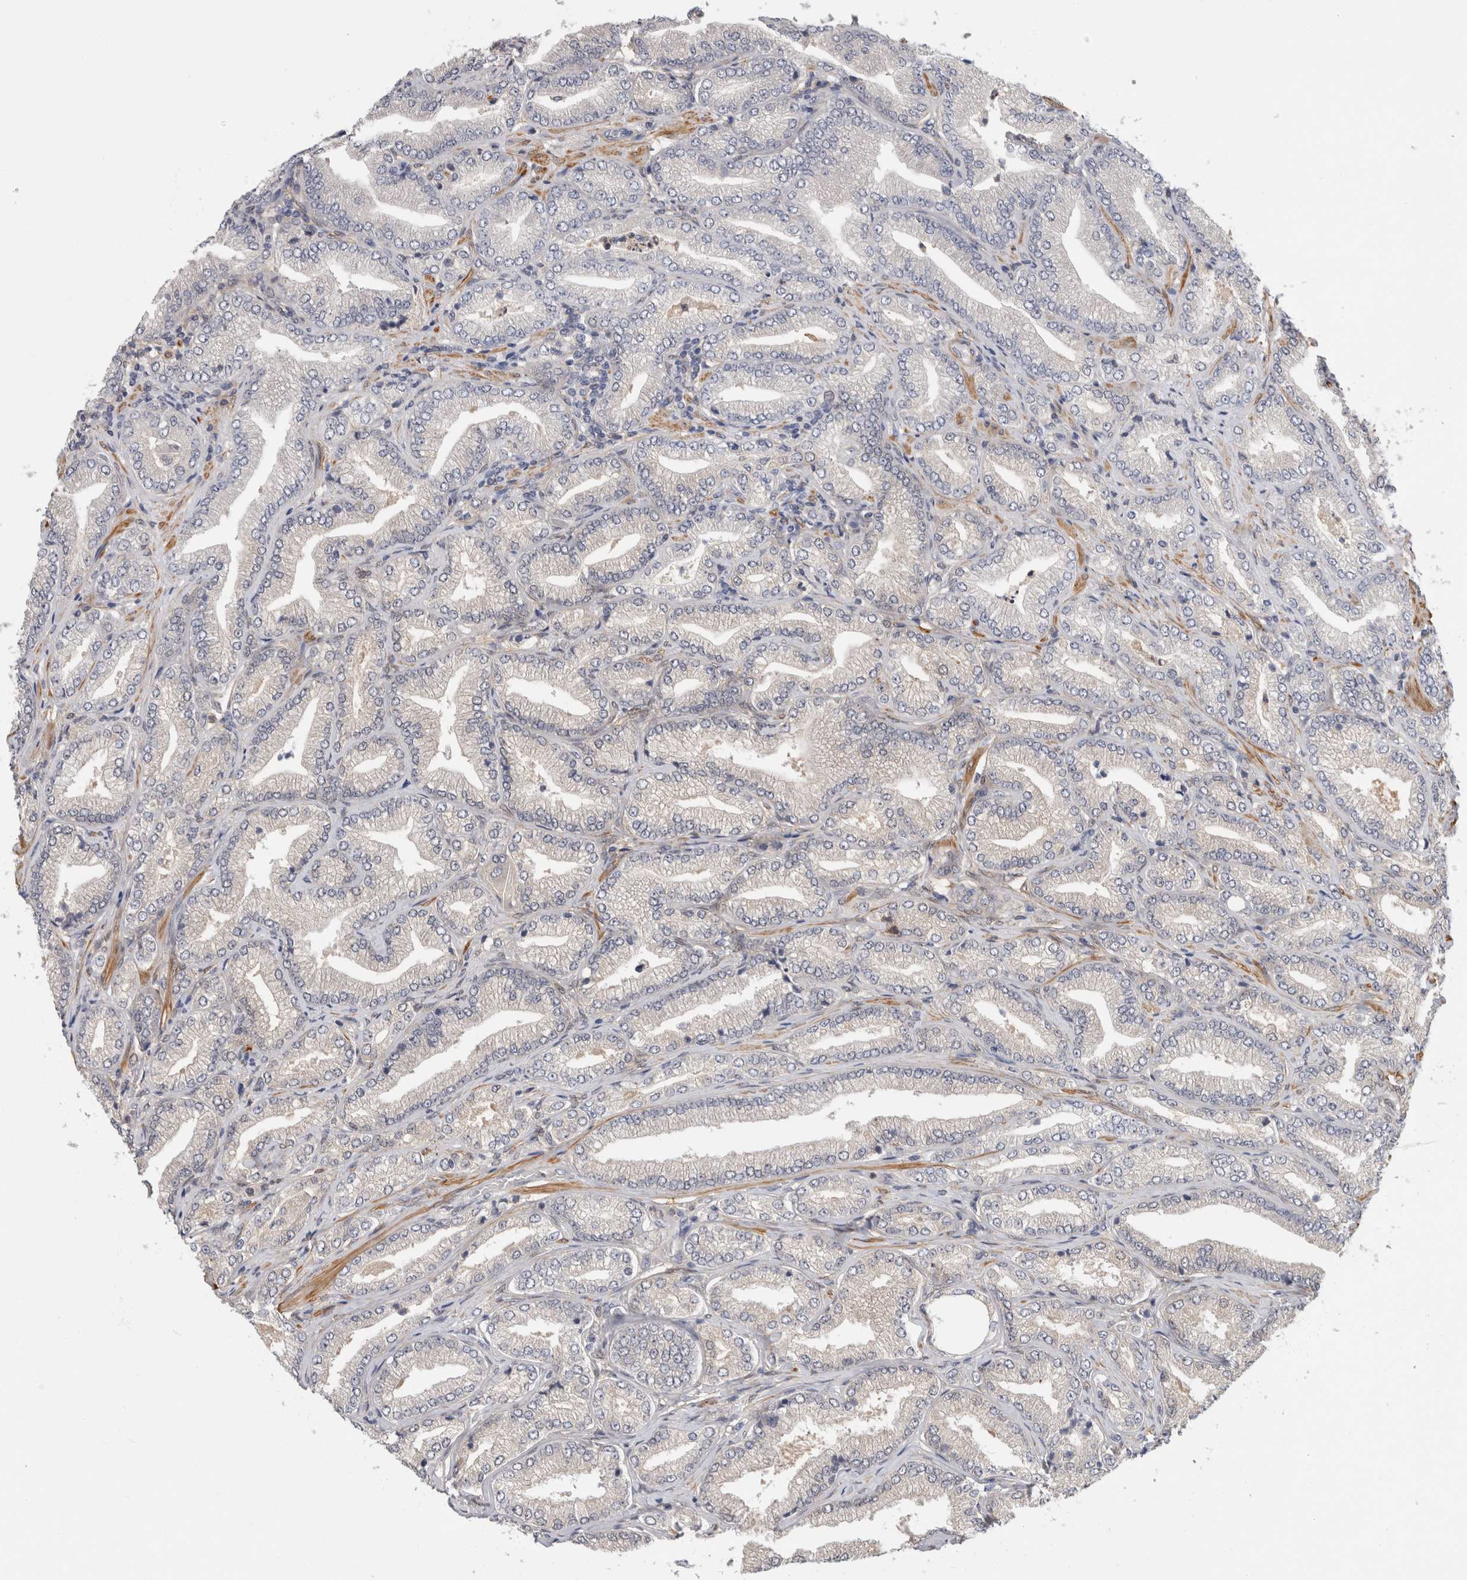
{"staining": {"intensity": "negative", "quantity": "none", "location": "none"}, "tissue": "prostate cancer", "cell_type": "Tumor cells", "image_type": "cancer", "snomed": [{"axis": "morphology", "description": "Adenocarcinoma, Low grade"}, {"axis": "topography", "description": "Prostate"}], "caption": "There is no significant staining in tumor cells of low-grade adenocarcinoma (prostate).", "gene": "PGM1", "patient": {"sex": "male", "age": 62}}